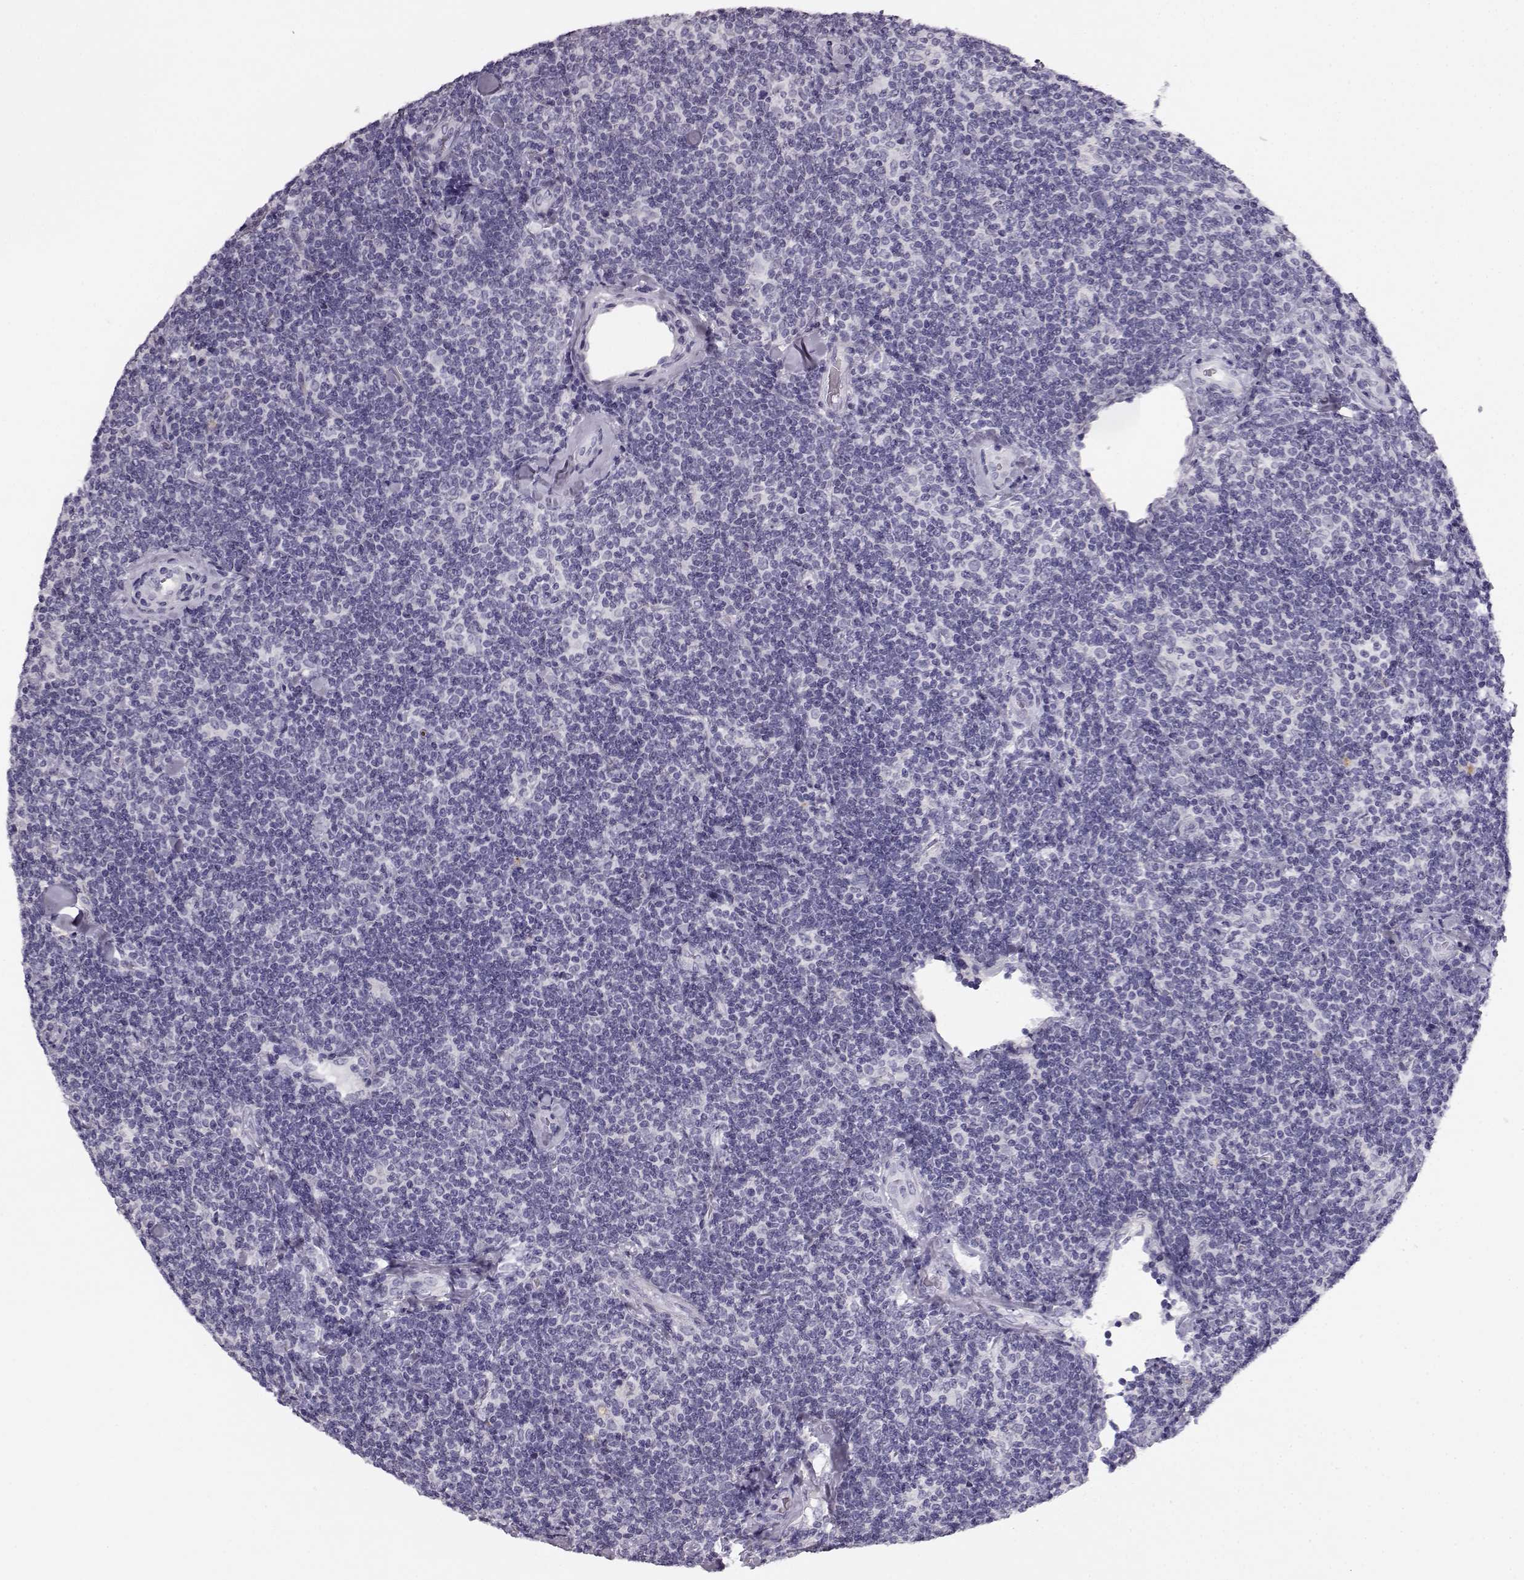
{"staining": {"intensity": "negative", "quantity": "none", "location": "none"}, "tissue": "lymphoma", "cell_type": "Tumor cells", "image_type": "cancer", "snomed": [{"axis": "morphology", "description": "Malignant lymphoma, non-Hodgkin's type, Low grade"}, {"axis": "topography", "description": "Lymph node"}], "caption": "A high-resolution image shows IHC staining of lymphoma, which reveals no significant staining in tumor cells.", "gene": "BFSP2", "patient": {"sex": "female", "age": 56}}